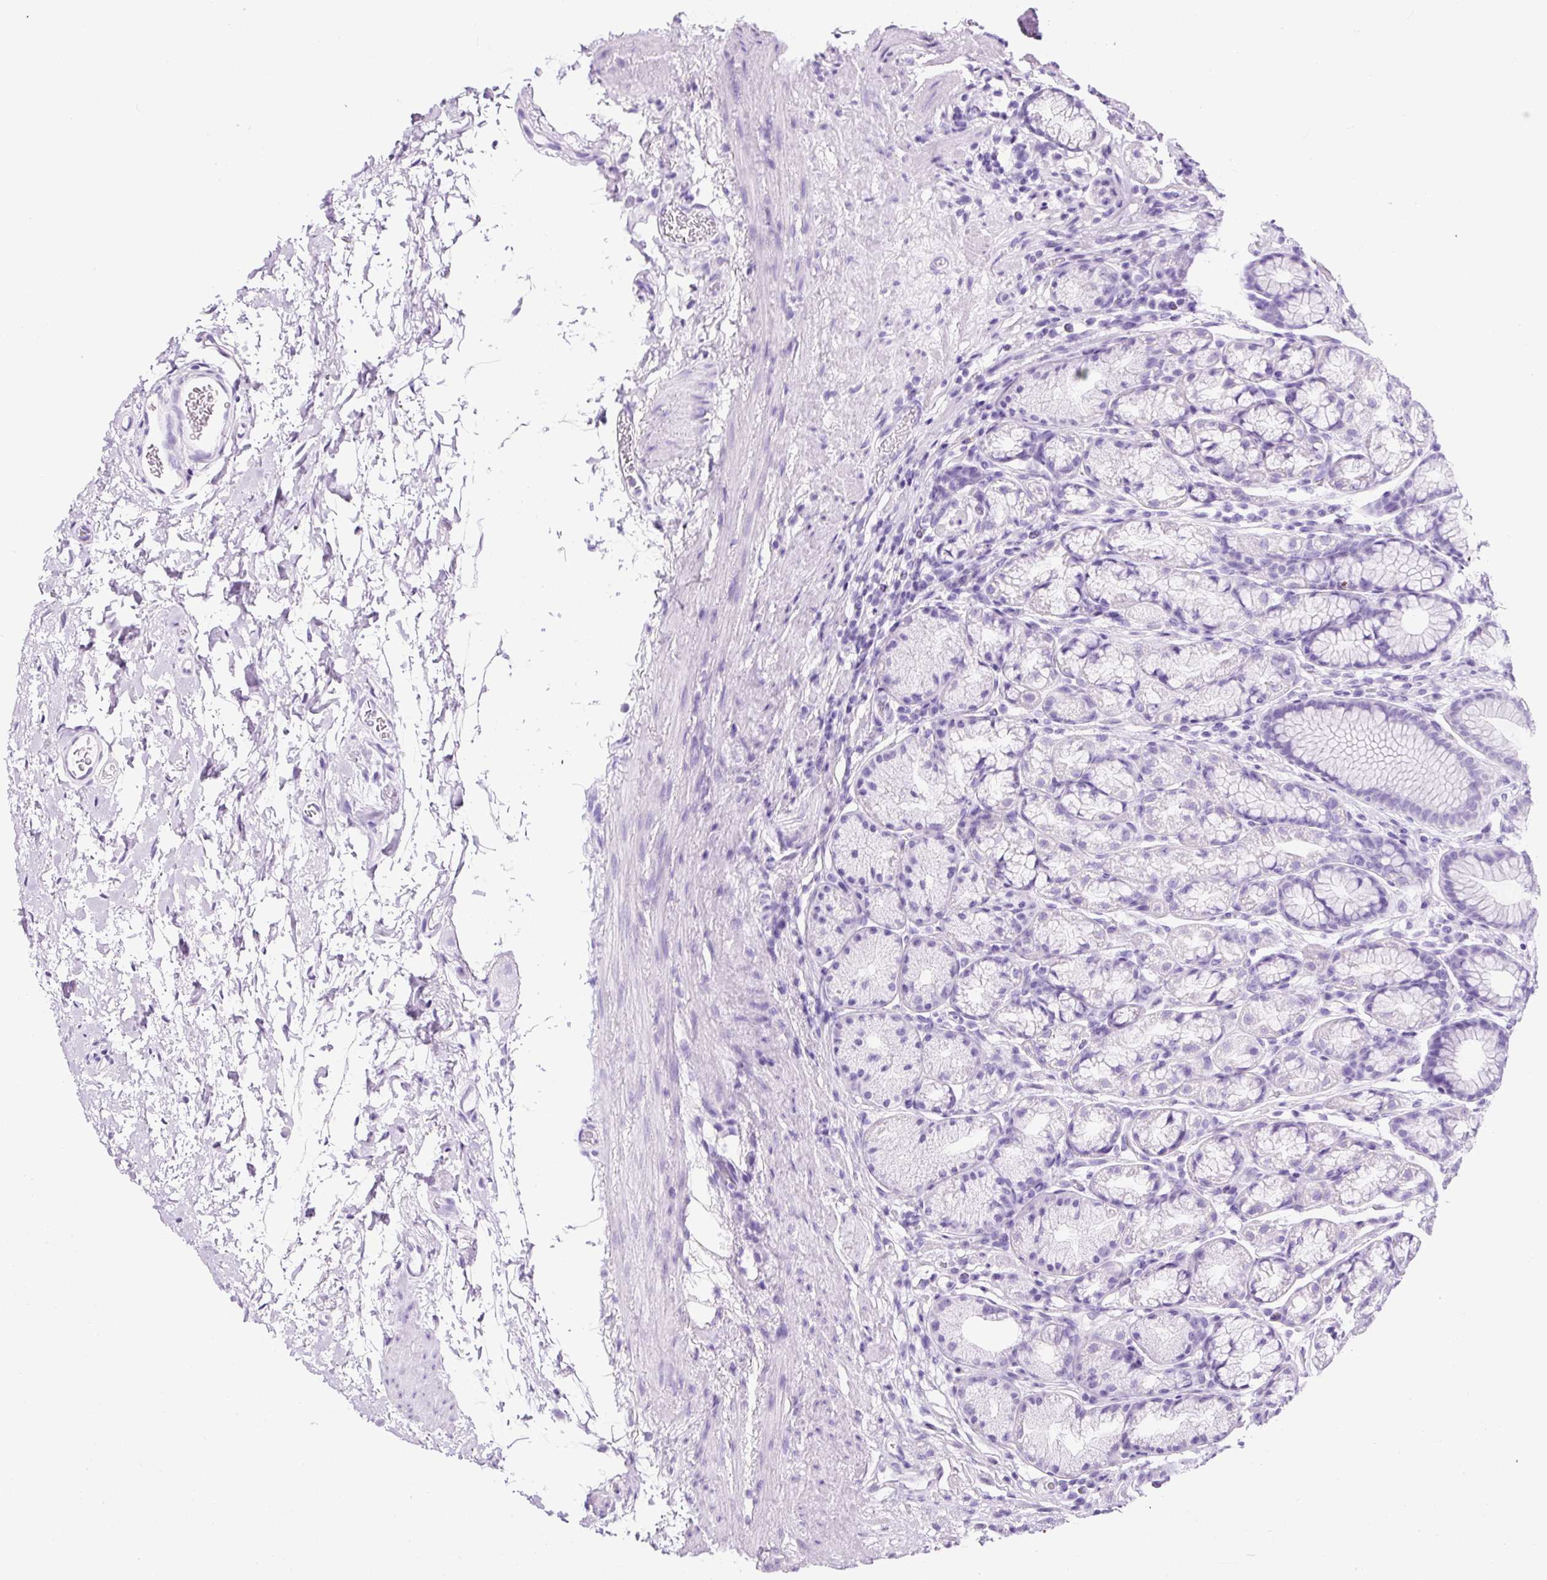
{"staining": {"intensity": "negative", "quantity": "none", "location": "none"}, "tissue": "stomach", "cell_type": "Glandular cells", "image_type": "normal", "snomed": [{"axis": "morphology", "description": "Normal tissue, NOS"}, {"axis": "topography", "description": "Stomach, lower"}], "caption": "DAB immunohistochemical staining of unremarkable stomach shows no significant expression in glandular cells.", "gene": "NTS", "patient": {"sex": "male", "age": 67}}